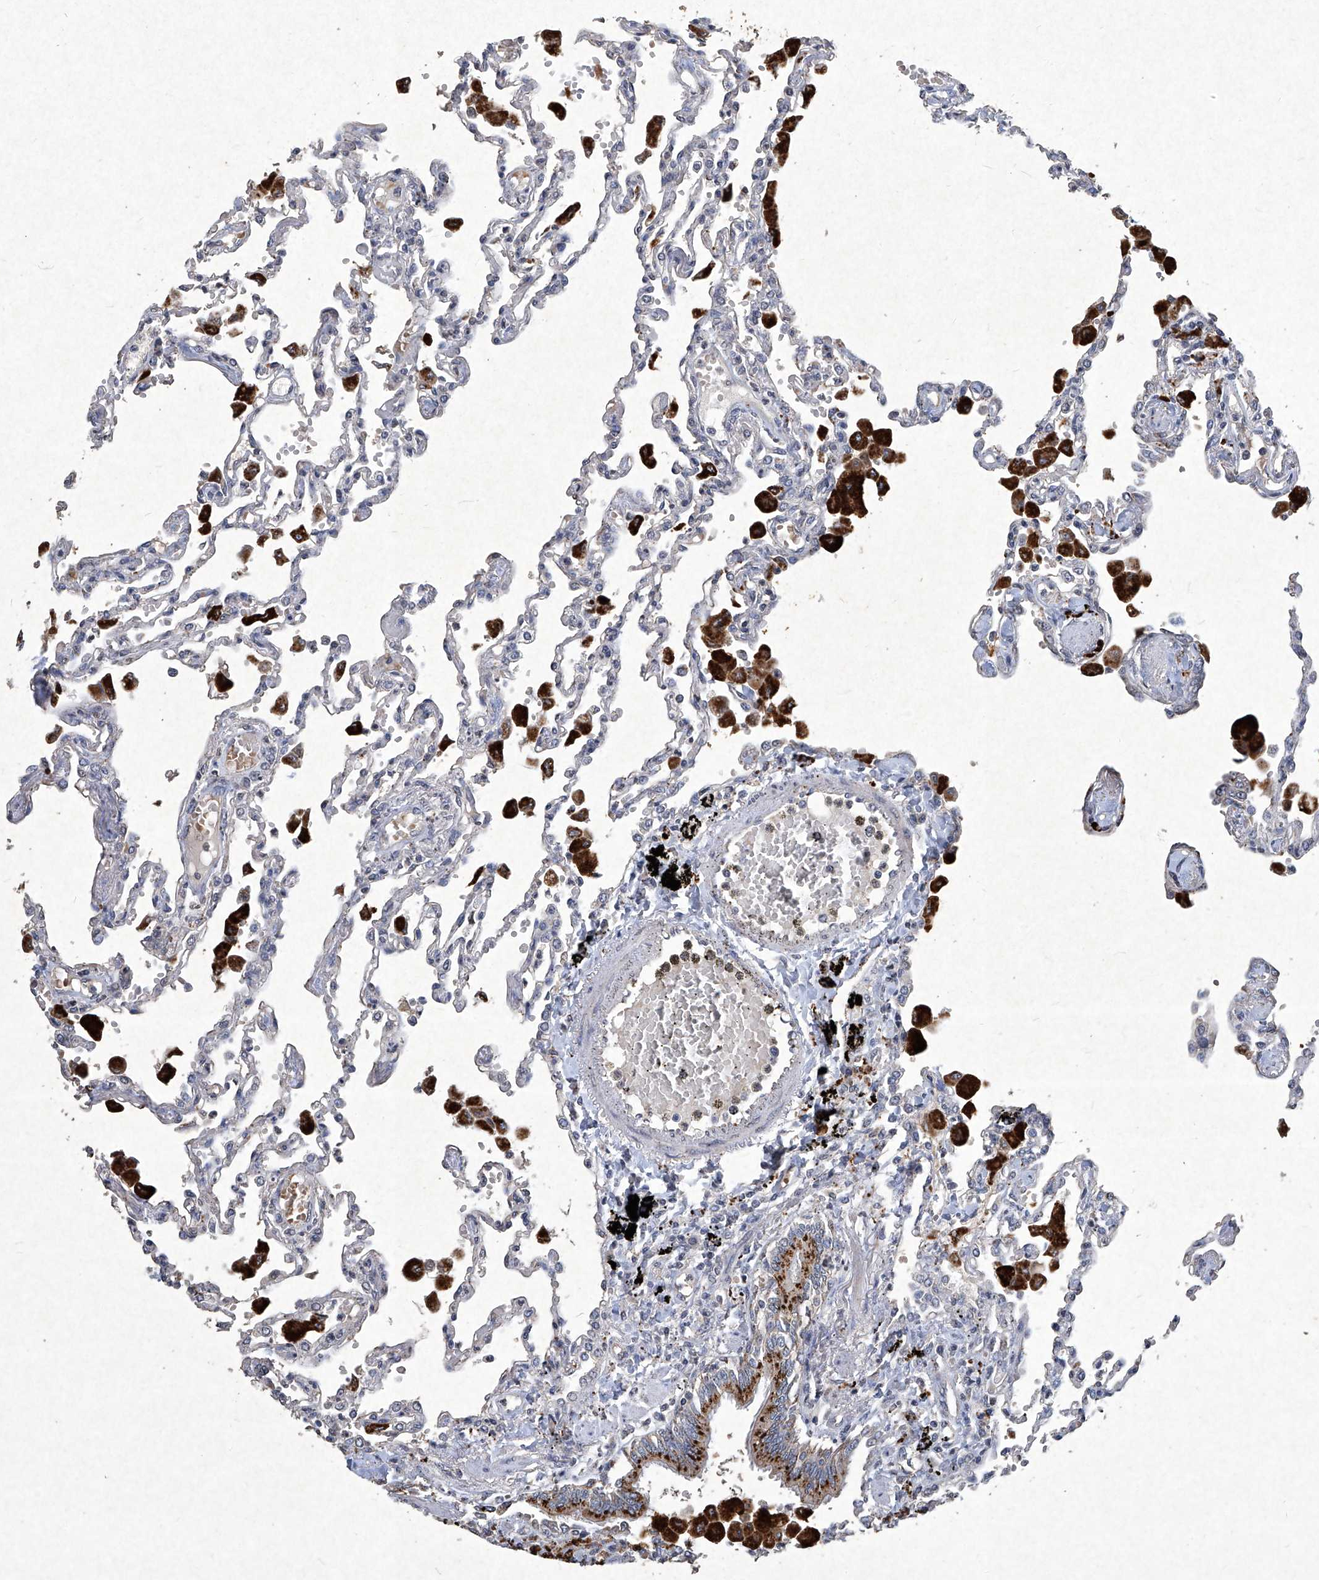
{"staining": {"intensity": "negative", "quantity": "none", "location": "none"}, "tissue": "lung", "cell_type": "Alveolar cells", "image_type": "normal", "snomed": [{"axis": "morphology", "description": "Normal tissue, NOS"}, {"axis": "topography", "description": "Bronchus"}, {"axis": "topography", "description": "Lung"}], "caption": "Human lung stained for a protein using immunohistochemistry (IHC) shows no staining in alveolar cells.", "gene": "MED16", "patient": {"sex": "female", "age": 49}}